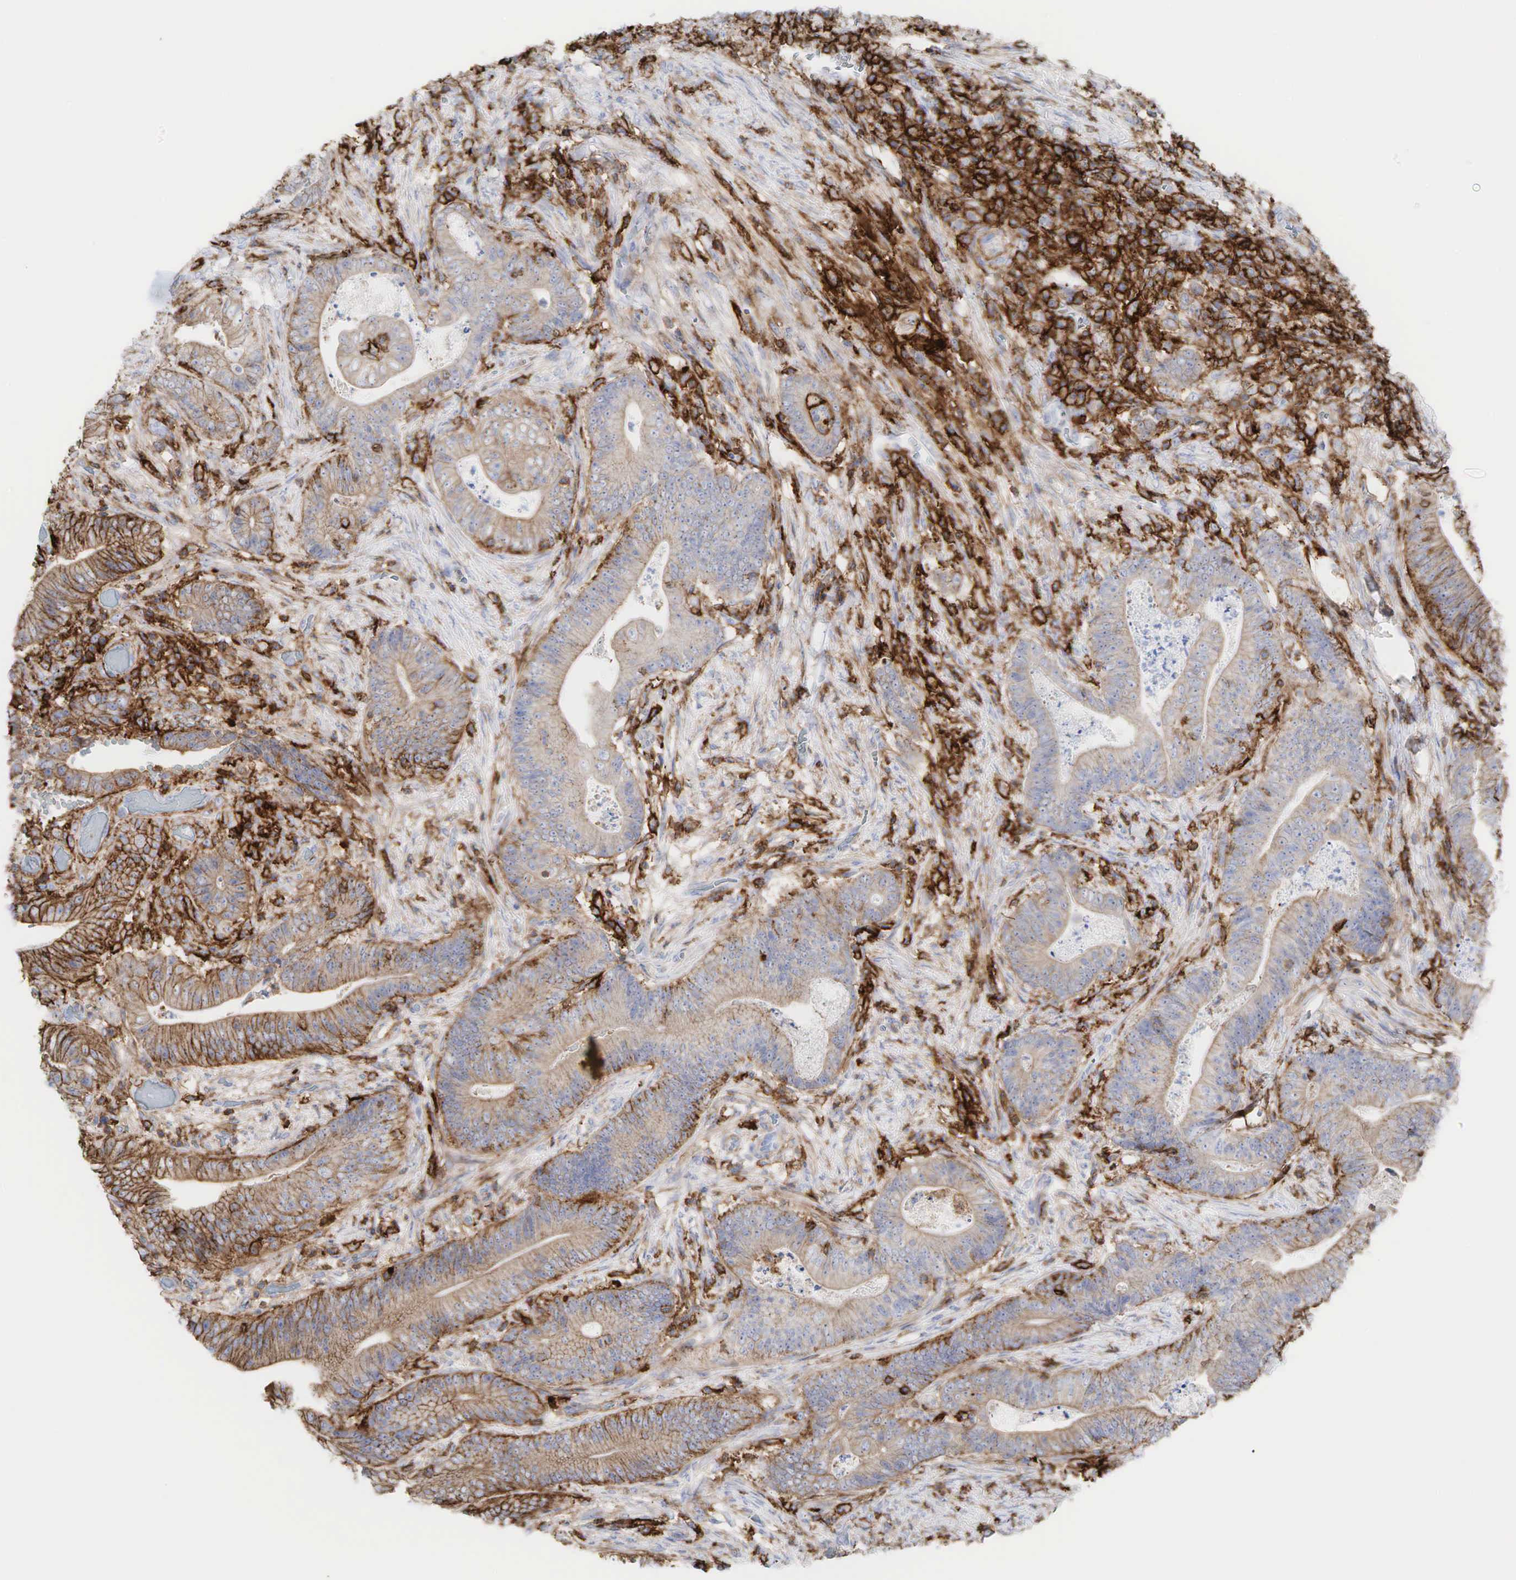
{"staining": {"intensity": "weak", "quantity": "25%-75%", "location": "cytoplasmic/membranous"}, "tissue": "stomach cancer", "cell_type": "Tumor cells", "image_type": "cancer", "snomed": [{"axis": "morphology", "description": "Adenocarcinoma, NOS"}, {"axis": "topography", "description": "Stomach, lower"}], "caption": "An IHC photomicrograph of tumor tissue is shown. Protein staining in brown shows weak cytoplasmic/membranous positivity in adenocarcinoma (stomach) within tumor cells.", "gene": "CD44", "patient": {"sex": "female", "age": 86}}